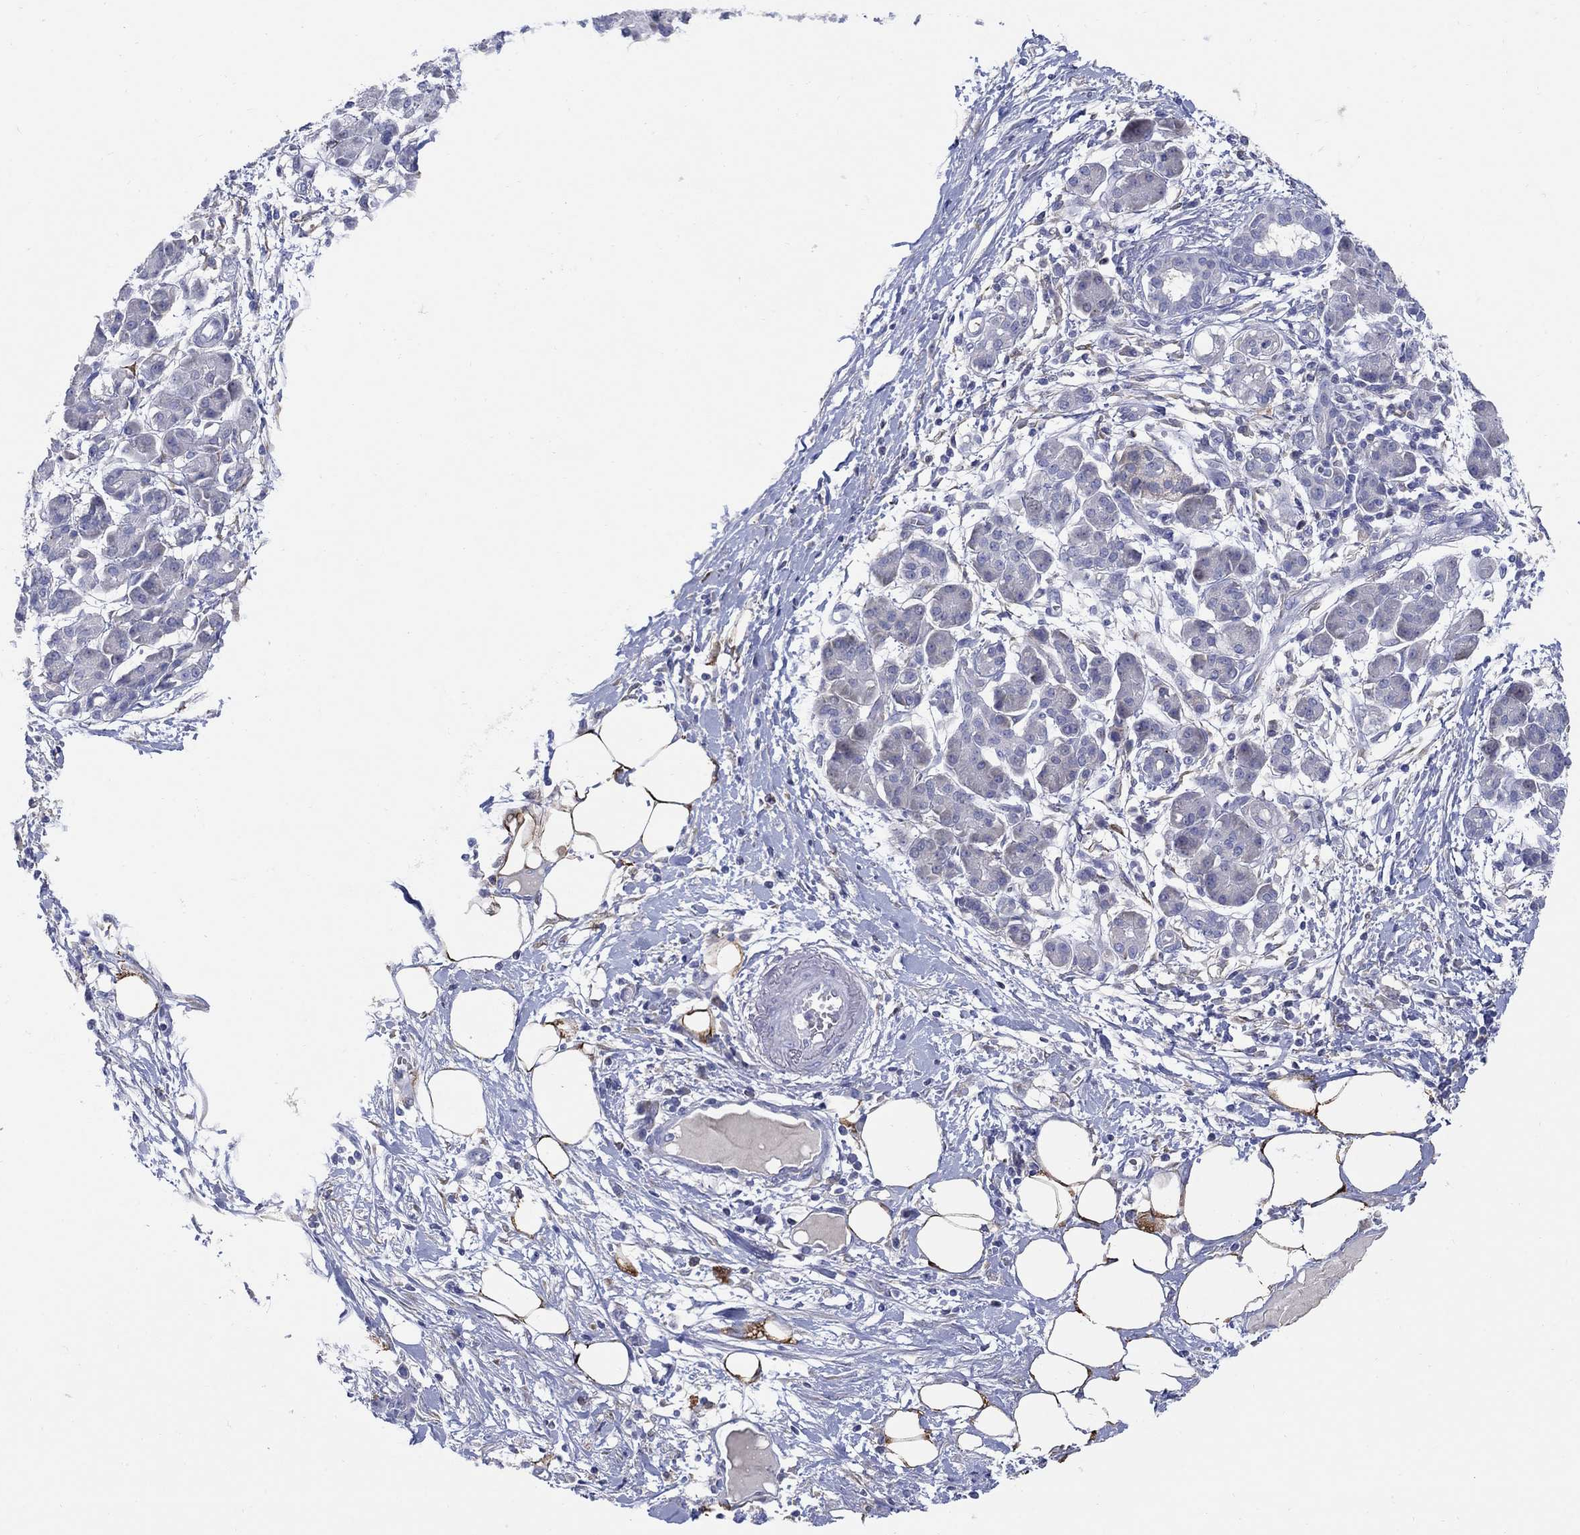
{"staining": {"intensity": "negative", "quantity": "none", "location": "none"}, "tissue": "pancreatic cancer", "cell_type": "Tumor cells", "image_type": "cancer", "snomed": [{"axis": "morphology", "description": "Adenocarcinoma, NOS"}, {"axis": "topography", "description": "Pancreas"}], "caption": "An image of human pancreatic cancer is negative for staining in tumor cells. The staining was performed using DAB (3,3'-diaminobenzidine) to visualize the protein expression in brown, while the nuclei were stained in blue with hematoxylin (Magnification: 20x).", "gene": "REEP2", "patient": {"sex": "male", "age": 72}}